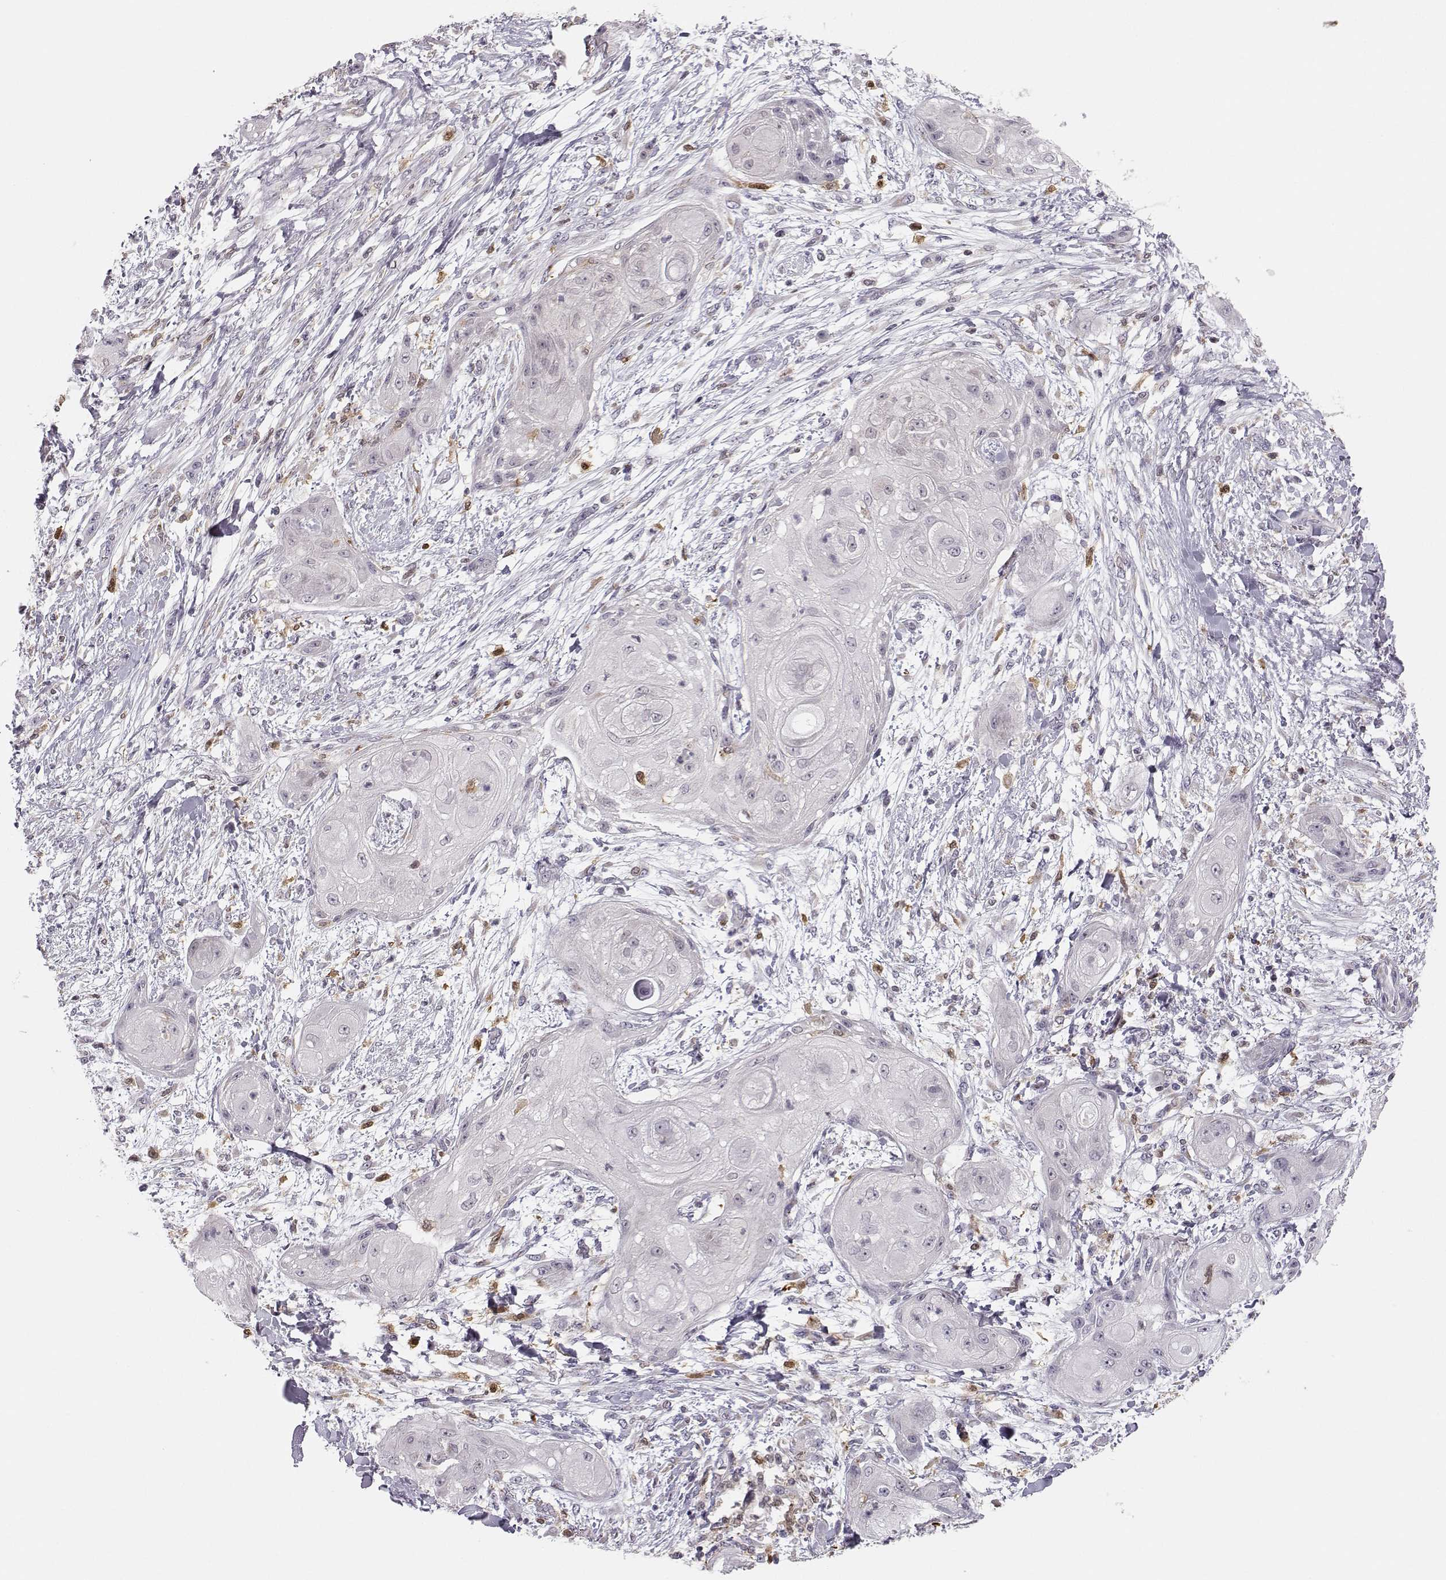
{"staining": {"intensity": "negative", "quantity": "none", "location": "none"}, "tissue": "skin cancer", "cell_type": "Tumor cells", "image_type": "cancer", "snomed": [{"axis": "morphology", "description": "Squamous cell carcinoma, NOS"}, {"axis": "topography", "description": "Skin"}], "caption": "Protein analysis of skin cancer reveals no significant positivity in tumor cells. (DAB immunohistochemistry visualized using brightfield microscopy, high magnification).", "gene": "HTR7", "patient": {"sex": "male", "age": 62}}